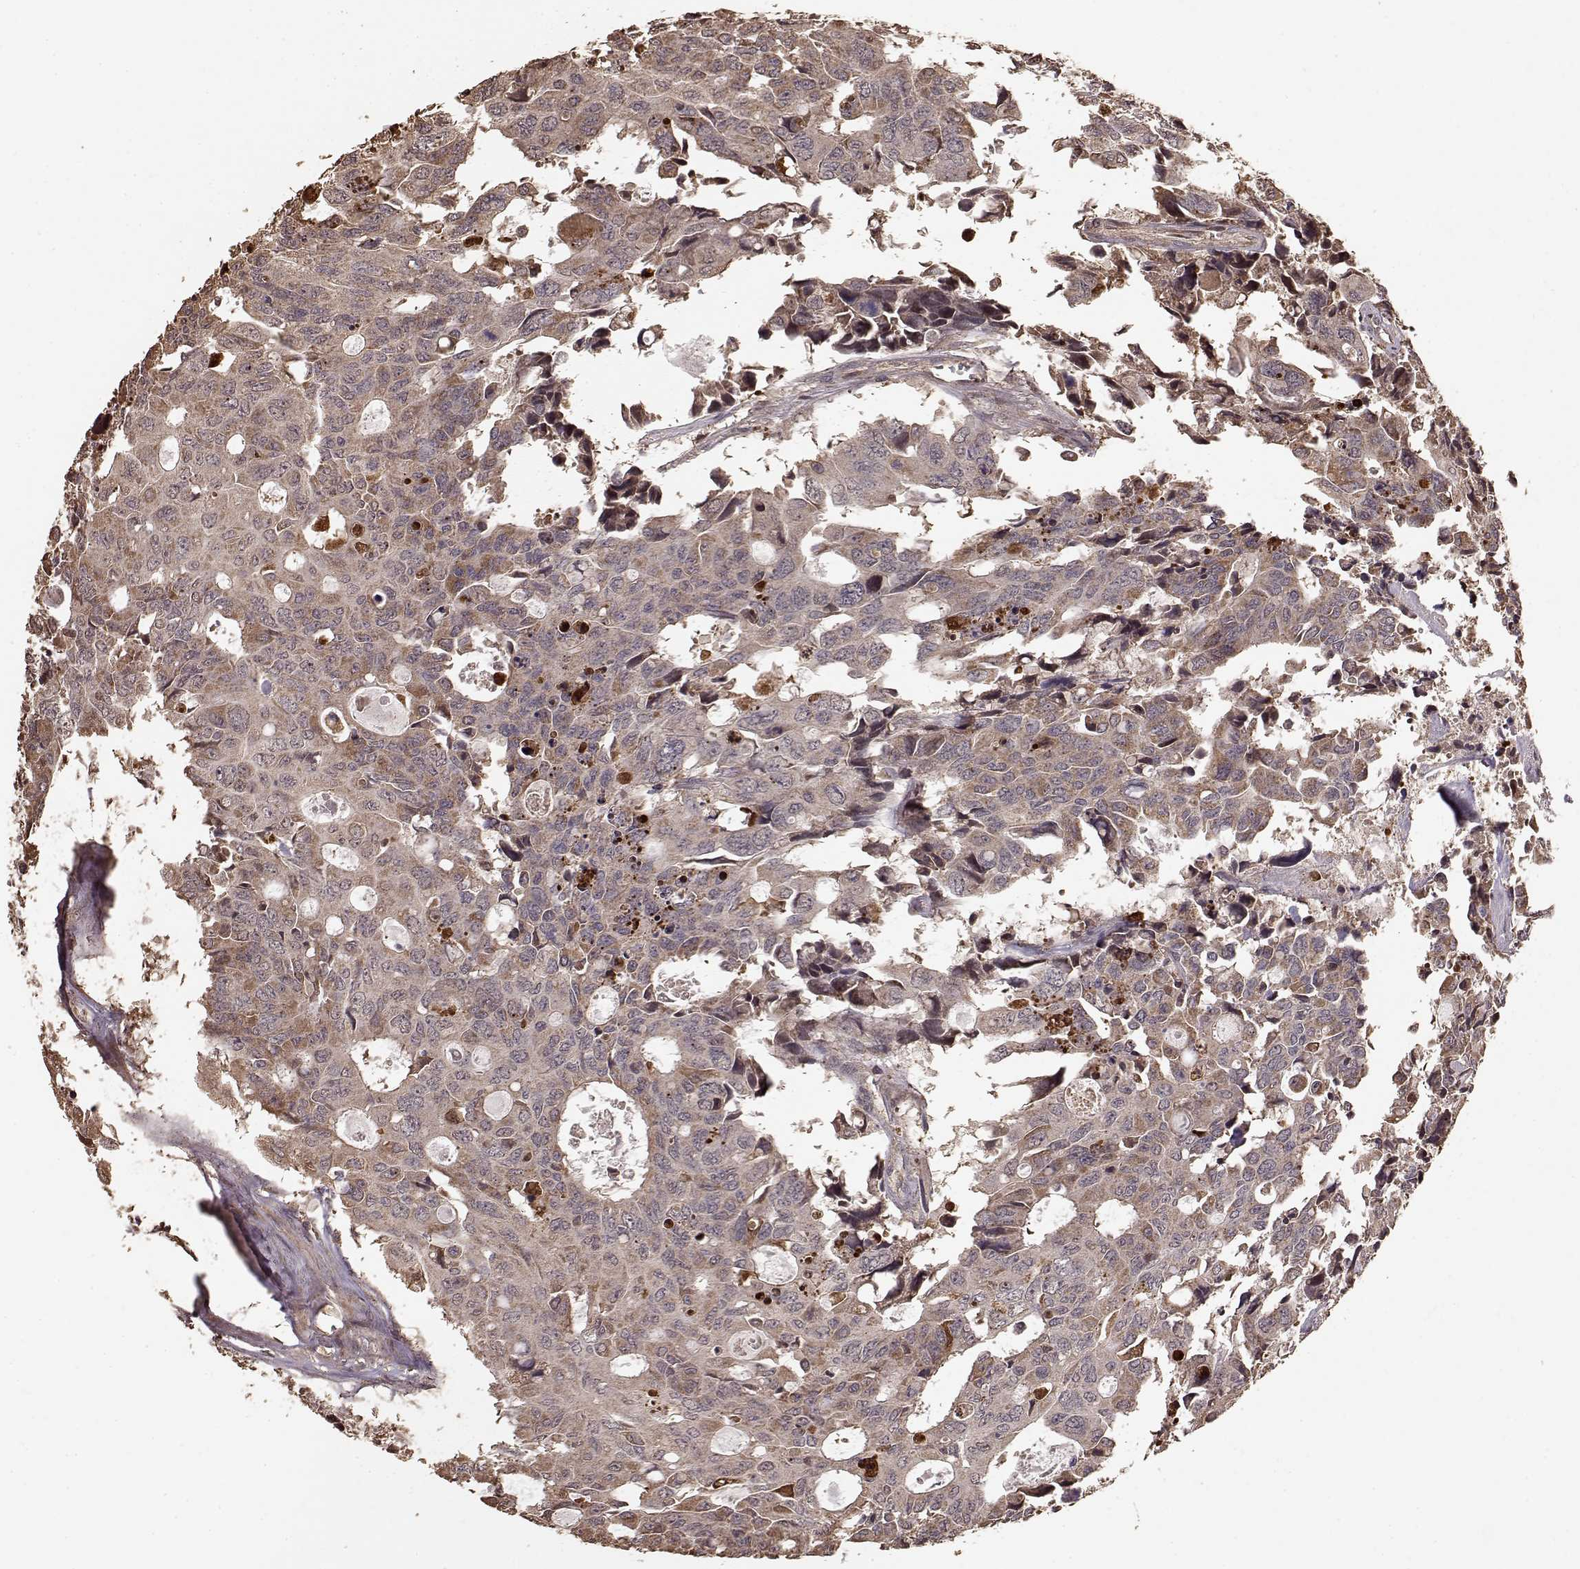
{"staining": {"intensity": "moderate", "quantity": ">75%", "location": "cytoplasmic/membranous"}, "tissue": "colorectal cancer", "cell_type": "Tumor cells", "image_type": "cancer", "snomed": [{"axis": "morphology", "description": "Adenocarcinoma, NOS"}, {"axis": "topography", "description": "Rectum"}], "caption": "This photomicrograph demonstrates immunohistochemistry (IHC) staining of adenocarcinoma (colorectal), with medium moderate cytoplasmic/membranous expression in approximately >75% of tumor cells.", "gene": "USP15", "patient": {"sex": "male", "age": 76}}